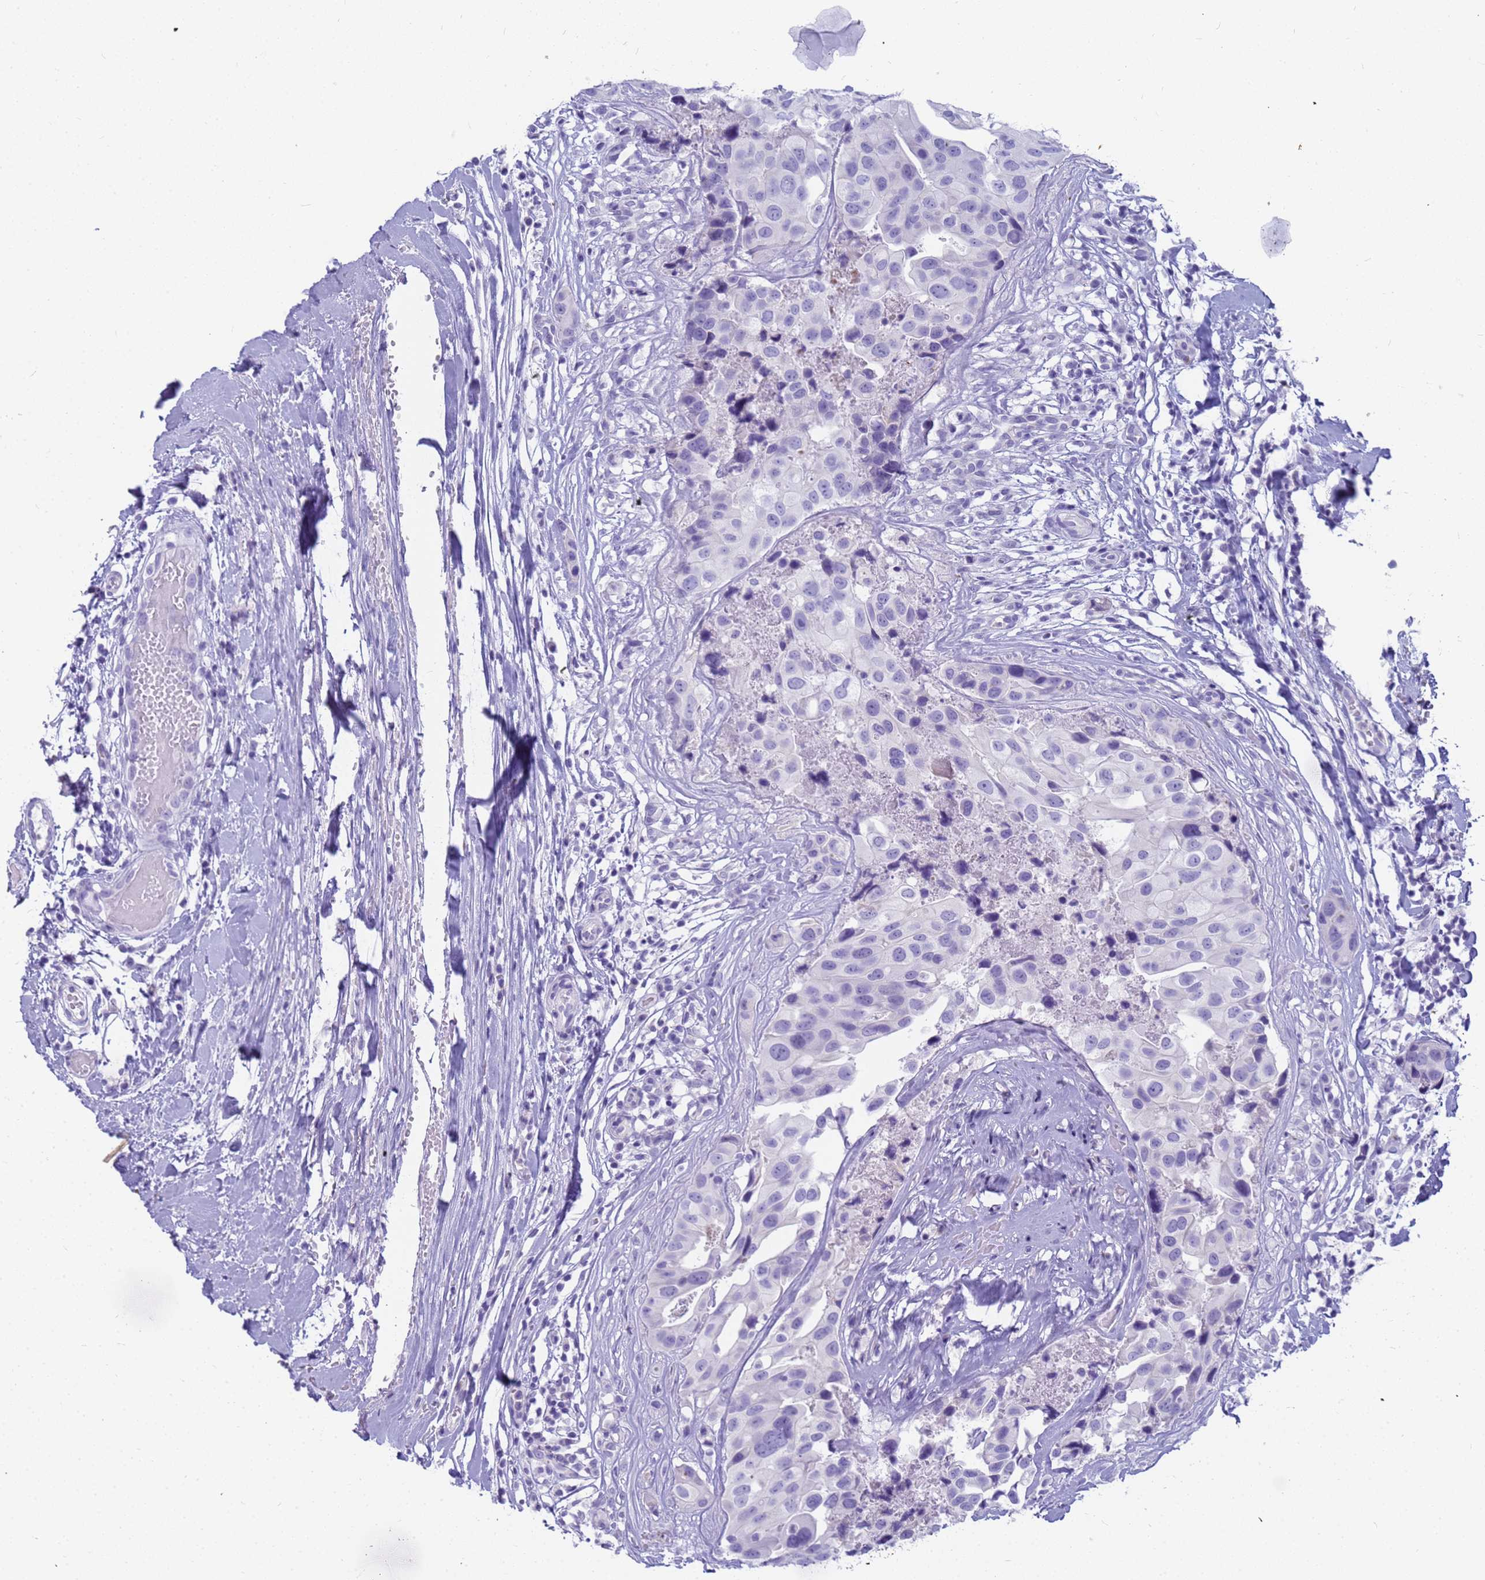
{"staining": {"intensity": "negative", "quantity": "none", "location": "none"}, "tissue": "head and neck cancer", "cell_type": "Tumor cells", "image_type": "cancer", "snomed": [{"axis": "morphology", "description": "Adenocarcinoma, NOS"}, {"axis": "morphology", "description": "Adenocarcinoma, metastatic, NOS"}, {"axis": "topography", "description": "Head-Neck"}], "caption": "Immunohistochemistry (IHC) of human head and neck cancer (adenocarcinoma) displays no expression in tumor cells.", "gene": "RNASE2", "patient": {"sex": "male", "age": 75}}